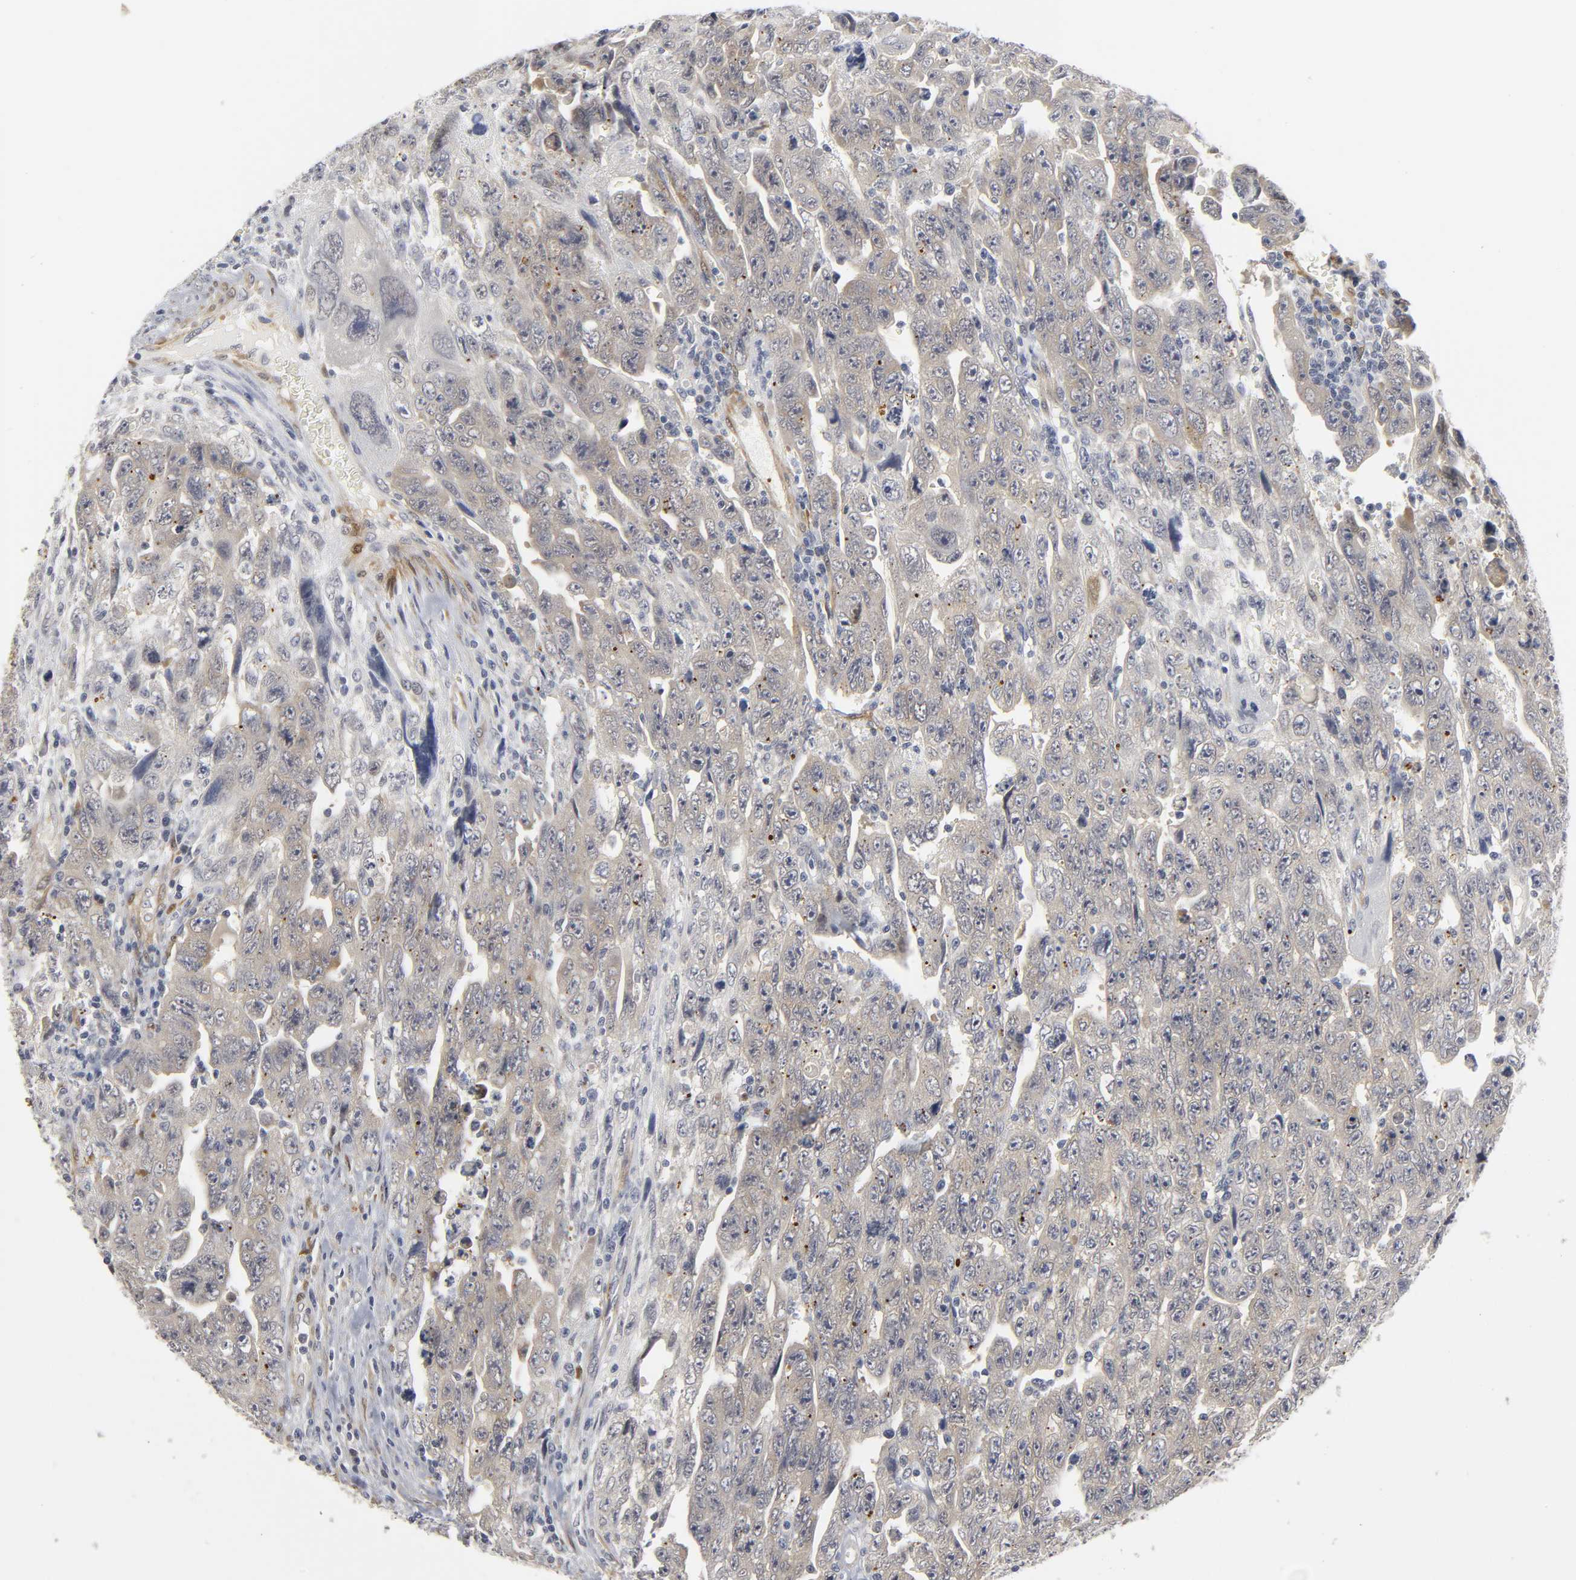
{"staining": {"intensity": "moderate", "quantity": "25%-75%", "location": "cytoplasmic/membranous"}, "tissue": "testis cancer", "cell_type": "Tumor cells", "image_type": "cancer", "snomed": [{"axis": "morphology", "description": "Carcinoma, Embryonal, NOS"}, {"axis": "topography", "description": "Testis"}], "caption": "DAB (3,3'-diaminobenzidine) immunohistochemical staining of human testis cancer (embryonal carcinoma) reveals moderate cytoplasmic/membranous protein positivity in approximately 25%-75% of tumor cells.", "gene": "PDLIM3", "patient": {"sex": "male", "age": 28}}